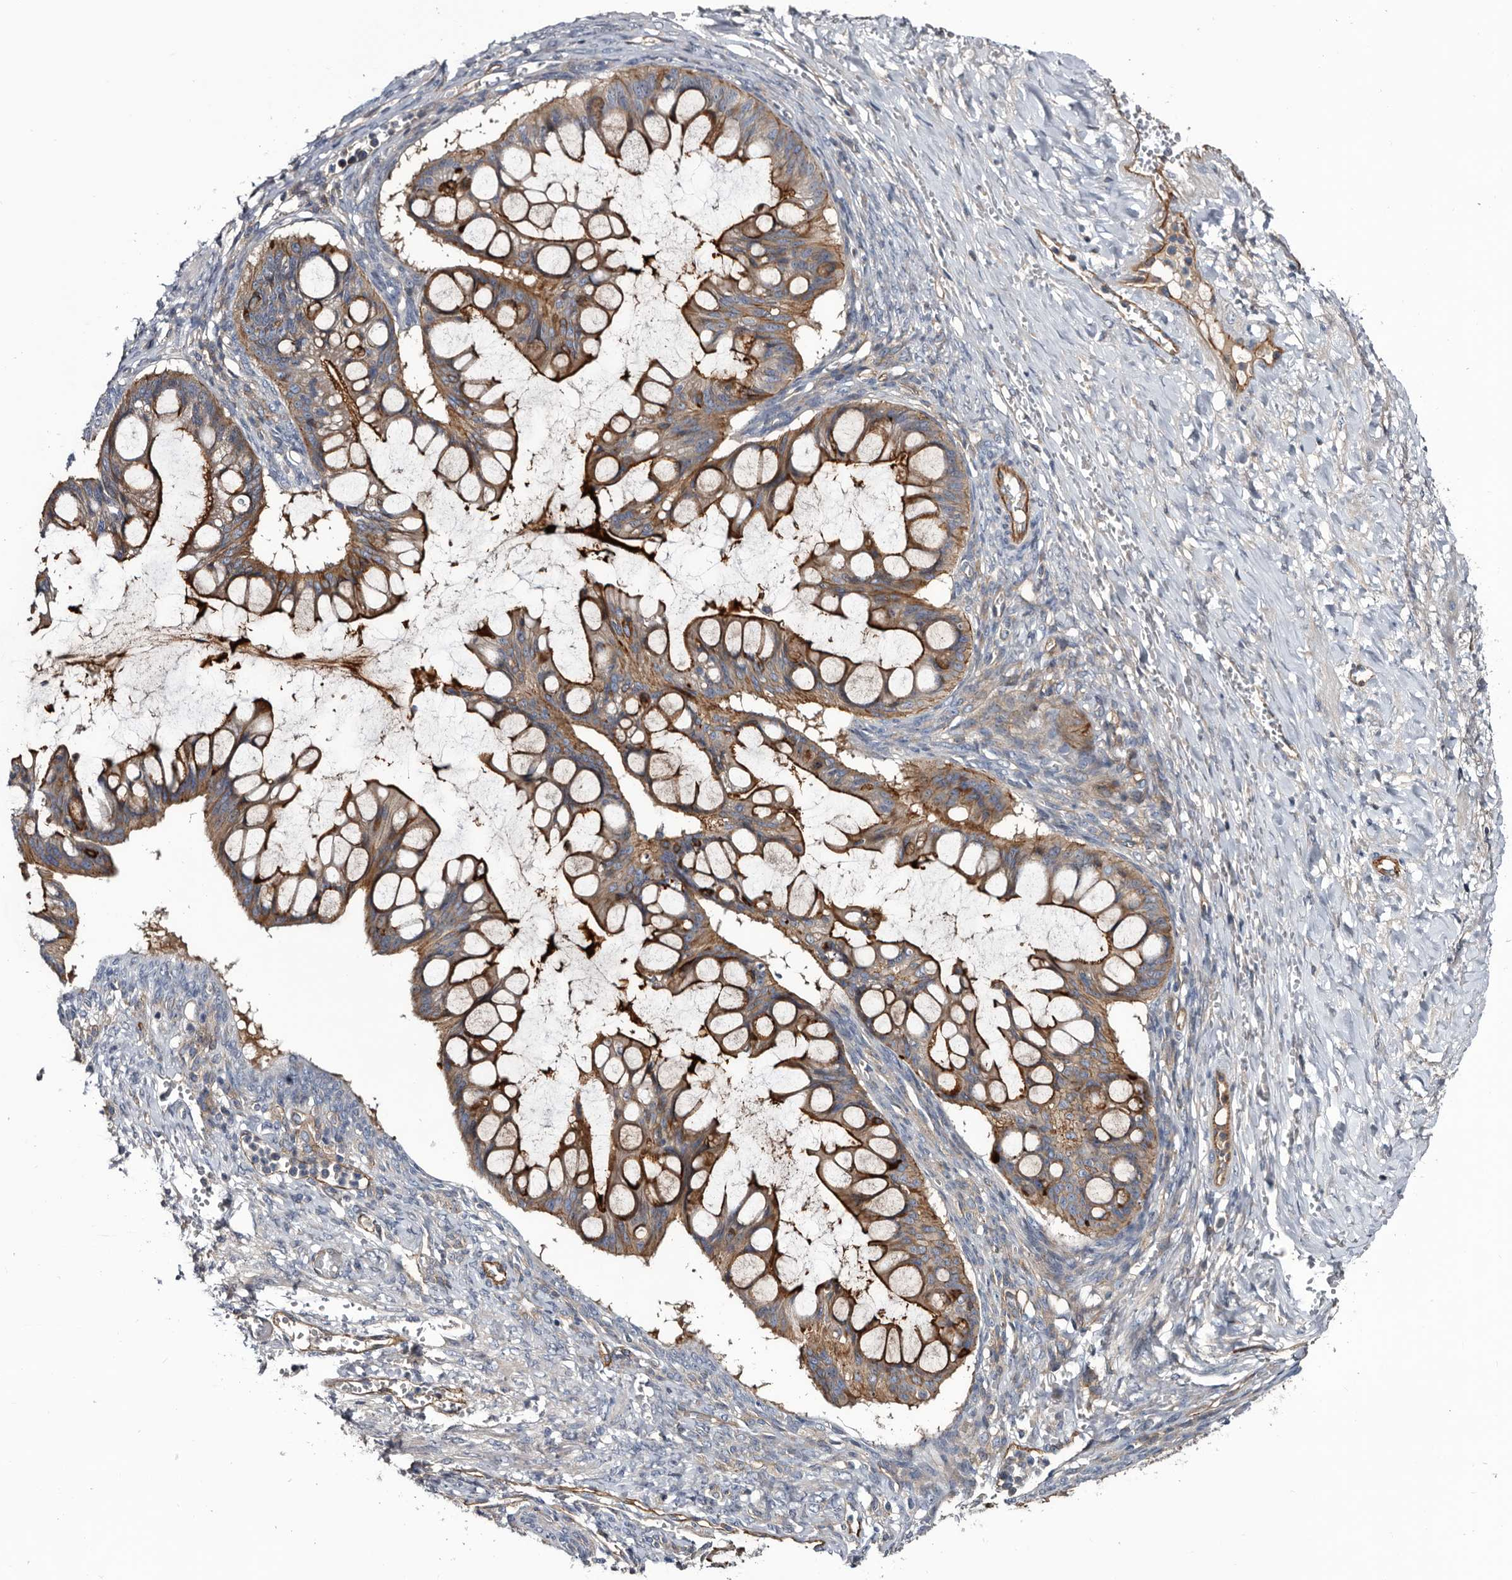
{"staining": {"intensity": "strong", "quantity": ">75%", "location": "cytoplasmic/membranous"}, "tissue": "ovarian cancer", "cell_type": "Tumor cells", "image_type": "cancer", "snomed": [{"axis": "morphology", "description": "Cystadenocarcinoma, mucinous, NOS"}, {"axis": "topography", "description": "Ovary"}], "caption": "Immunohistochemical staining of human ovarian mucinous cystadenocarcinoma shows high levels of strong cytoplasmic/membranous staining in about >75% of tumor cells.", "gene": "TSPAN17", "patient": {"sex": "female", "age": 73}}